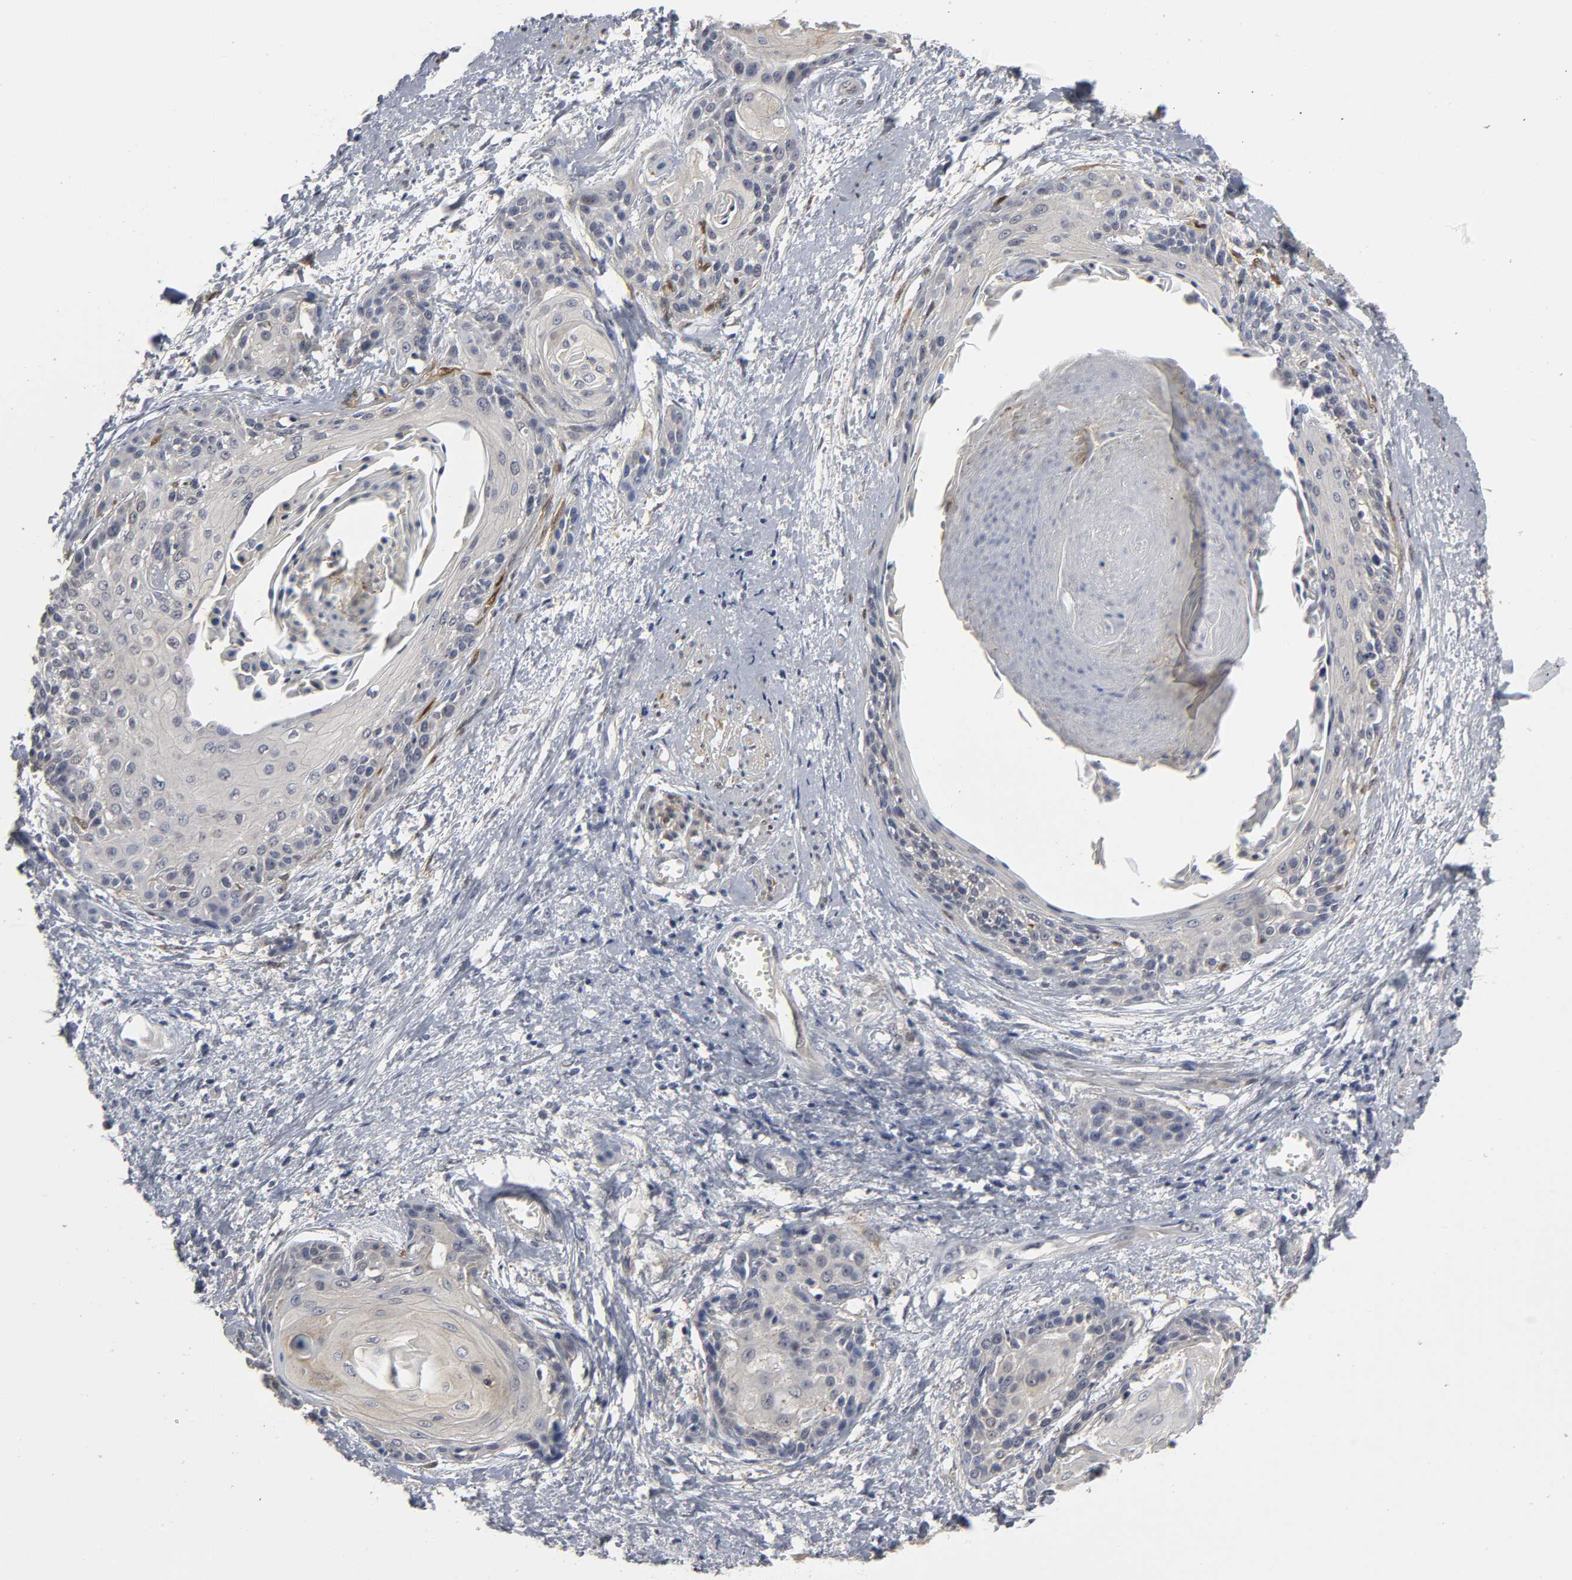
{"staining": {"intensity": "weak", "quantity": "<25%", "location": "cytoplasmic/membranous"}, "tissue": "cervical cancer", "cell_type": "Tumor cells", "image_type": "cancer", "snomed": [{"axis": "morphology", "description": "Squamous cell carcinoma, NOS"}, {"axis": "topography", "description": "Cervix"}], "caption": "High power microscopy histopathology image of an immunohistochemistry (IHC) image of cervical cancer, revealing no significant positivity in tumor cells.", "gene": "PDLIM3", "patient": {"sex": "female", "age": 57}}